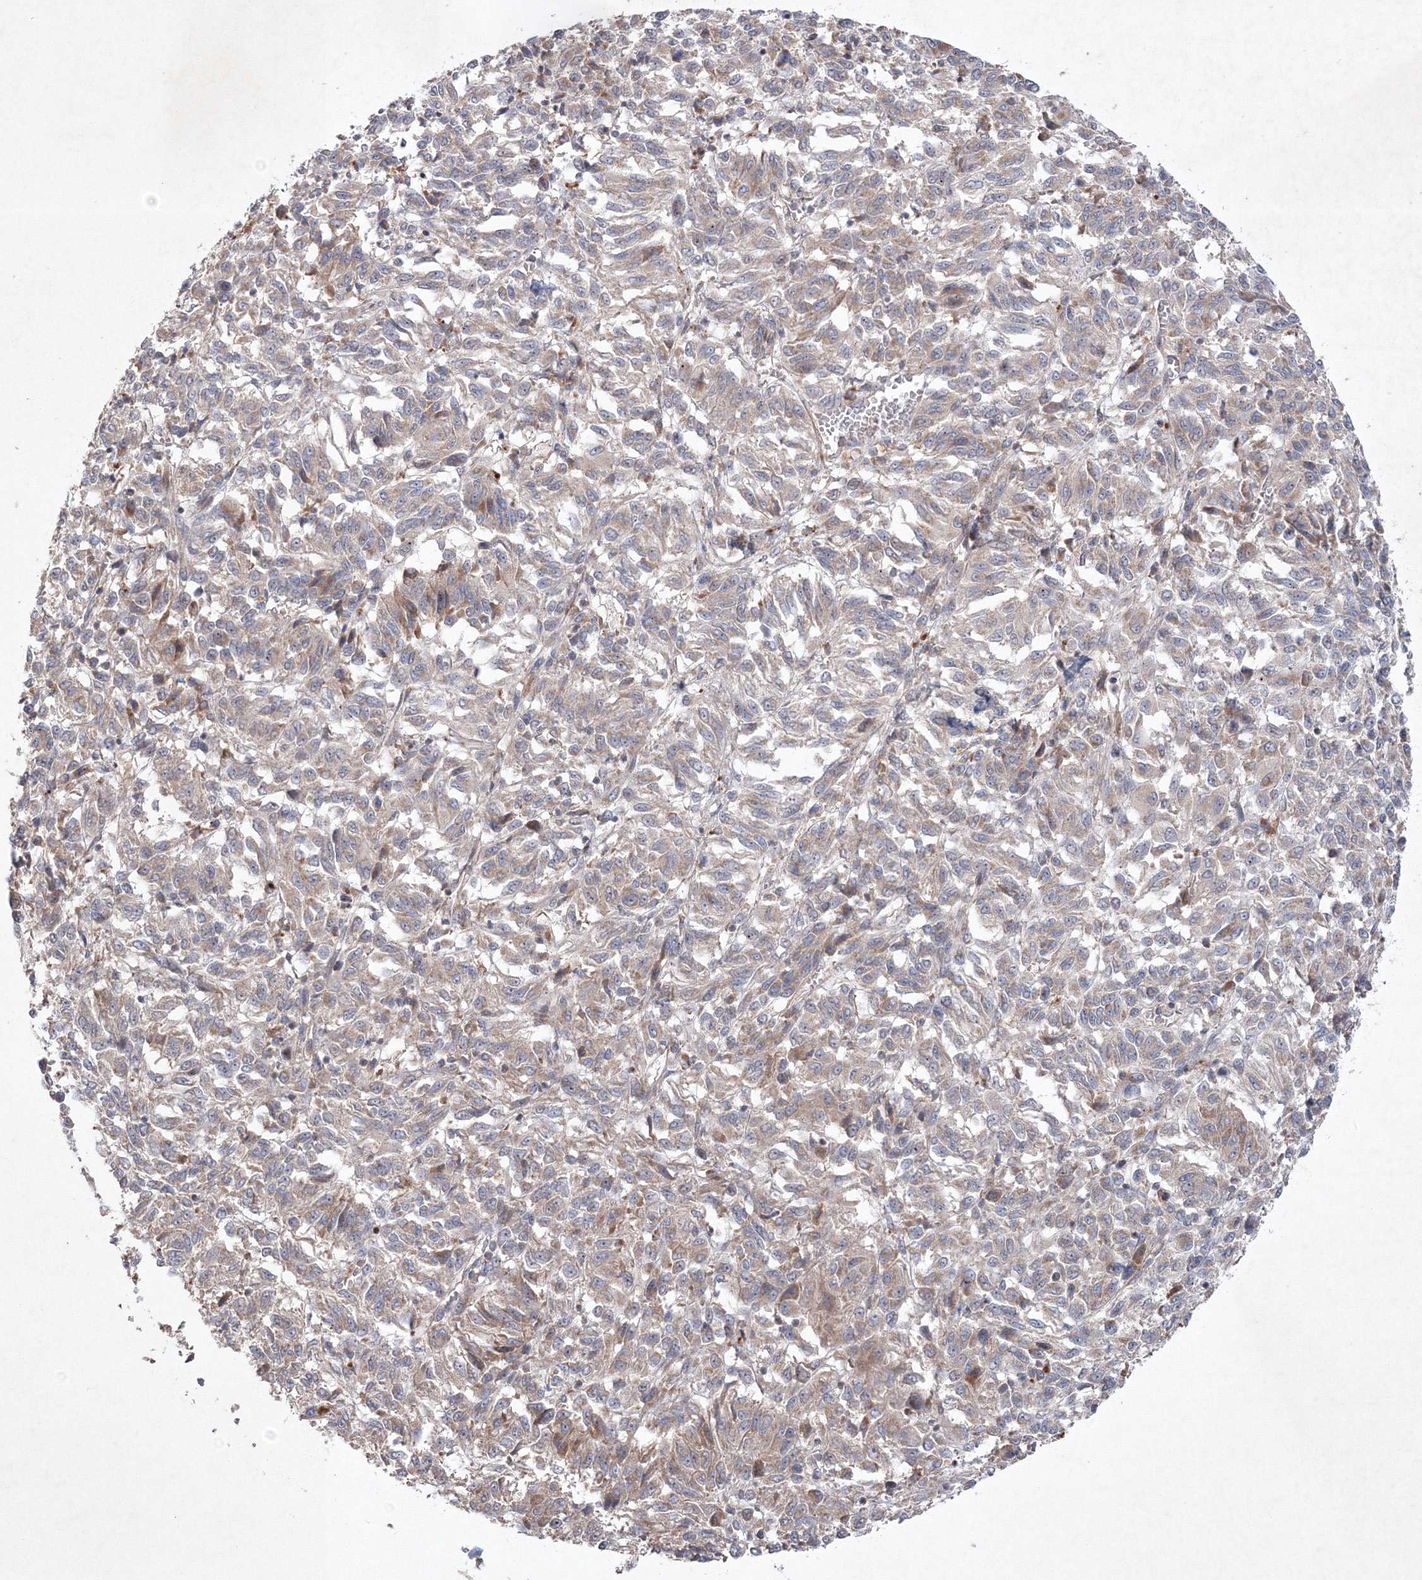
{"staining": {"intensity": "weak", "quantity": "25%-75%", "location": "cytoplasmic/membranous"}, "tissue": "melanoma", "cell_type": "Tumor cells", "image_type": "cancer", "snomed": [{"axis": "morphology", "description": "Malignant melanoma, Metastatic site"}, {"axis": "topography", "description": "Lung"}], "caption": "Immunohistochemical staining of melanoma shows low levels of weak cytoplasmic/membranous protein positivity in approximately 25%-75% of tumor cells. (DAB IHC with brightfield microscopy, high magnification).", "gene": "NOA1", "patient": {"sex": "male", "age": 64}}